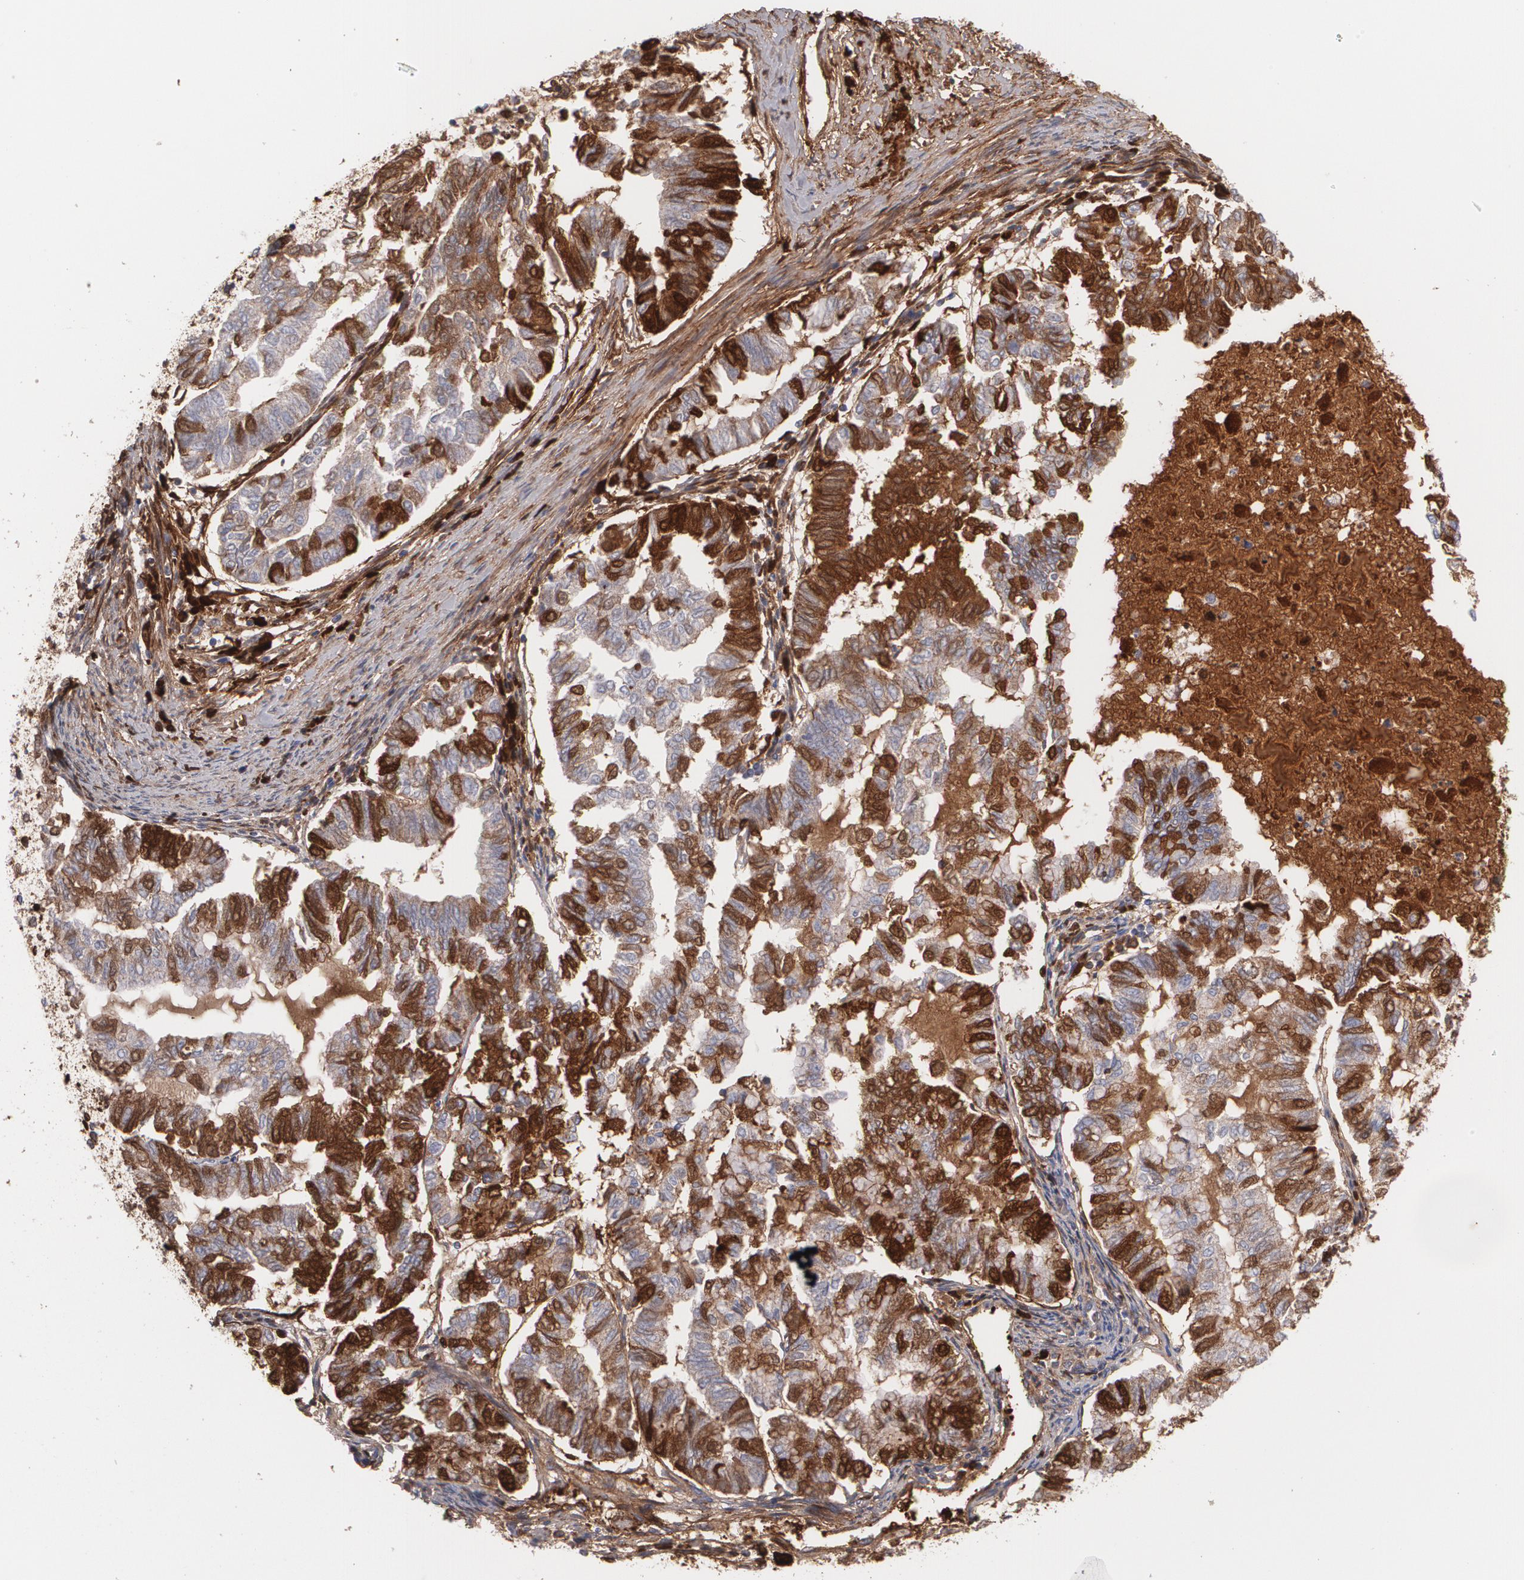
{"staining": {"intensity": "strong", "quantity": "25%-75%", "location": "cytoplasmic/membranous"}, "tissue": "endometrial cancer", "cell_type": "Tumor cells", "image_type": "cancer", "snomed": [{"axis": "morphology", "description": "Adenocarcinoma, NOS"}, {"axis": "topography", "description": "Endometrium"}], "caption": "A brown stain shows strong cytoplasmic/membranous staining of a protein in human endometrial adenocarcinoma tumor cells.", "gene": "FBLN1", "patient": {"sex": "female", "age": 79}}